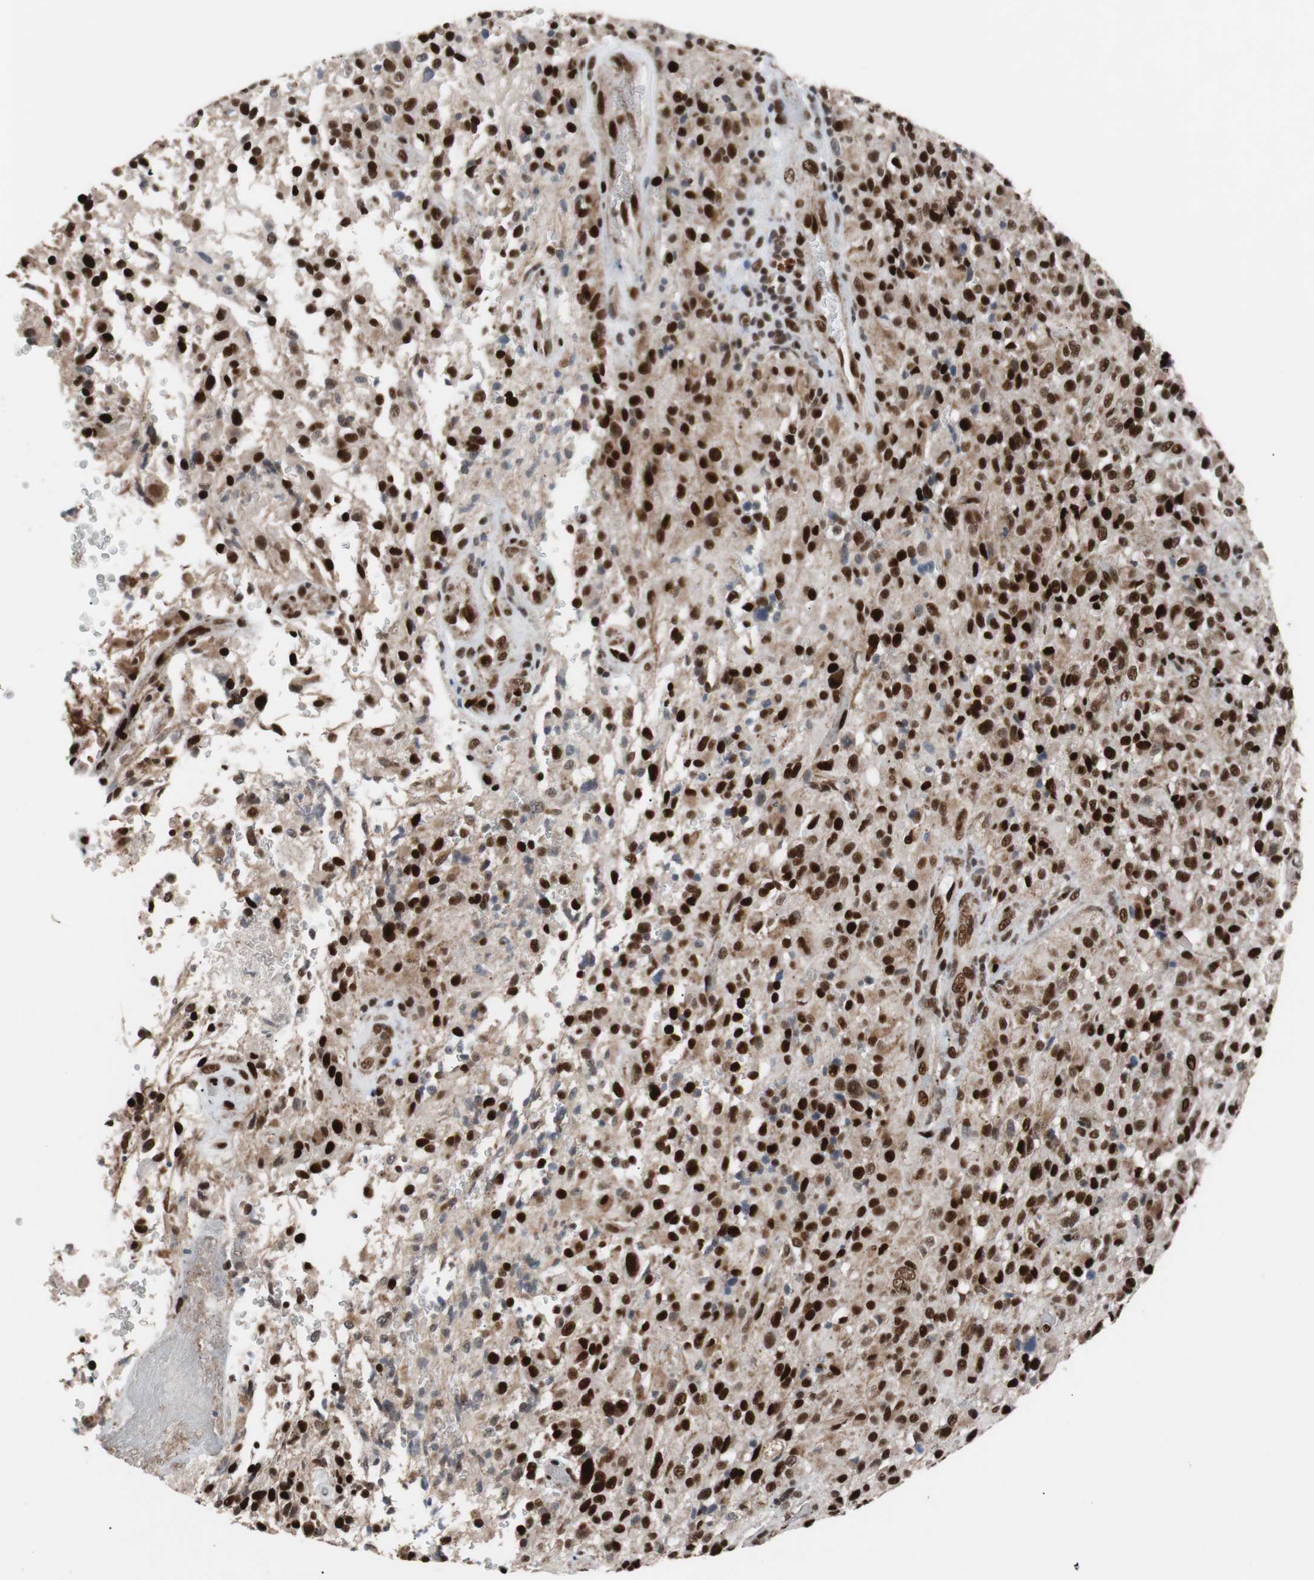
{"staining": {"intensity": "strong", "quantity": ">75%", "location": "nuclear"}, "tissue": "glioma", "cell_type": "Tumor cells", "image_type": "cancer", "snomed": [{"axis": "morphology", "description": "Glioma, malignant, High grade"}, {"axis": "topography", "description": "Brain"}], "caption": "IHC staining of malignant glioma (high-grade), which shows high levels of strong nuclear positivity in about >75% of tumor cells indicating strong nuclear protein staining. The staining was performed using DAB (brown) for protein detection and nuclei were counterstained in hematoxylin (blue).", "gene": "NBL1", "patient": {"sex": "male", "age": 71}}